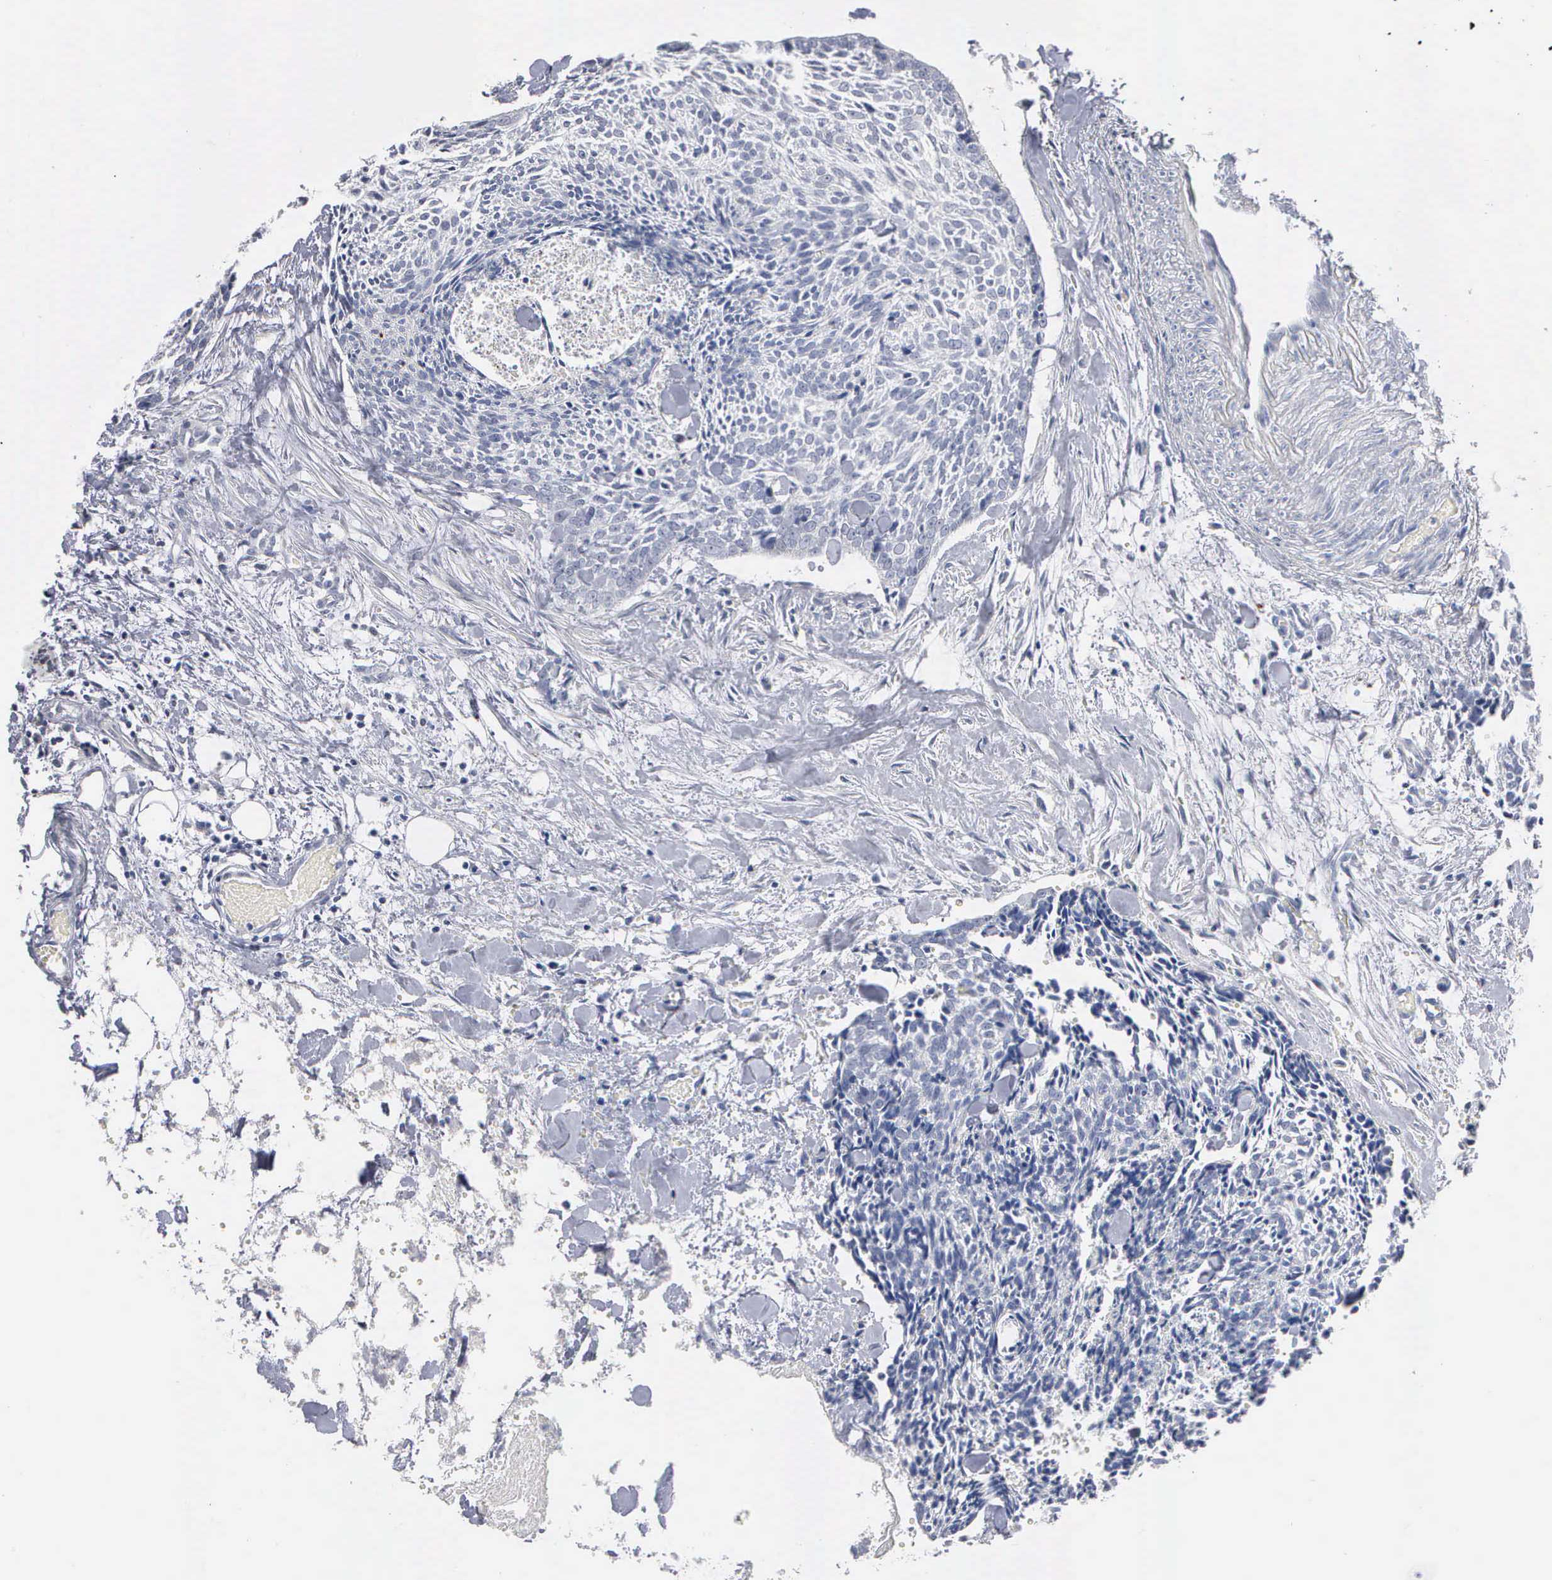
{"staining": {"intensity": "negative", "quantity": "none", "location": "none"}, "tissue": "head and neck cancer", "cell_type": "Tumor cells", "image_type": "cancer", "snomed": [{"axis": "morphology", "description": "Squamous cell carcinoma, NOS"}, {"axis": "topography", "description": "Salivary gland"}, {"axis": "topography", "description": "Head-Neck"}], "caption": "Tumor cells are negative for protein expression in human head and neck cancer (squamous cell carcinoma). Nuclei are stained in blue.", "gene": "ASPHD2", "patient": {"sex": "male", "age": 70}}